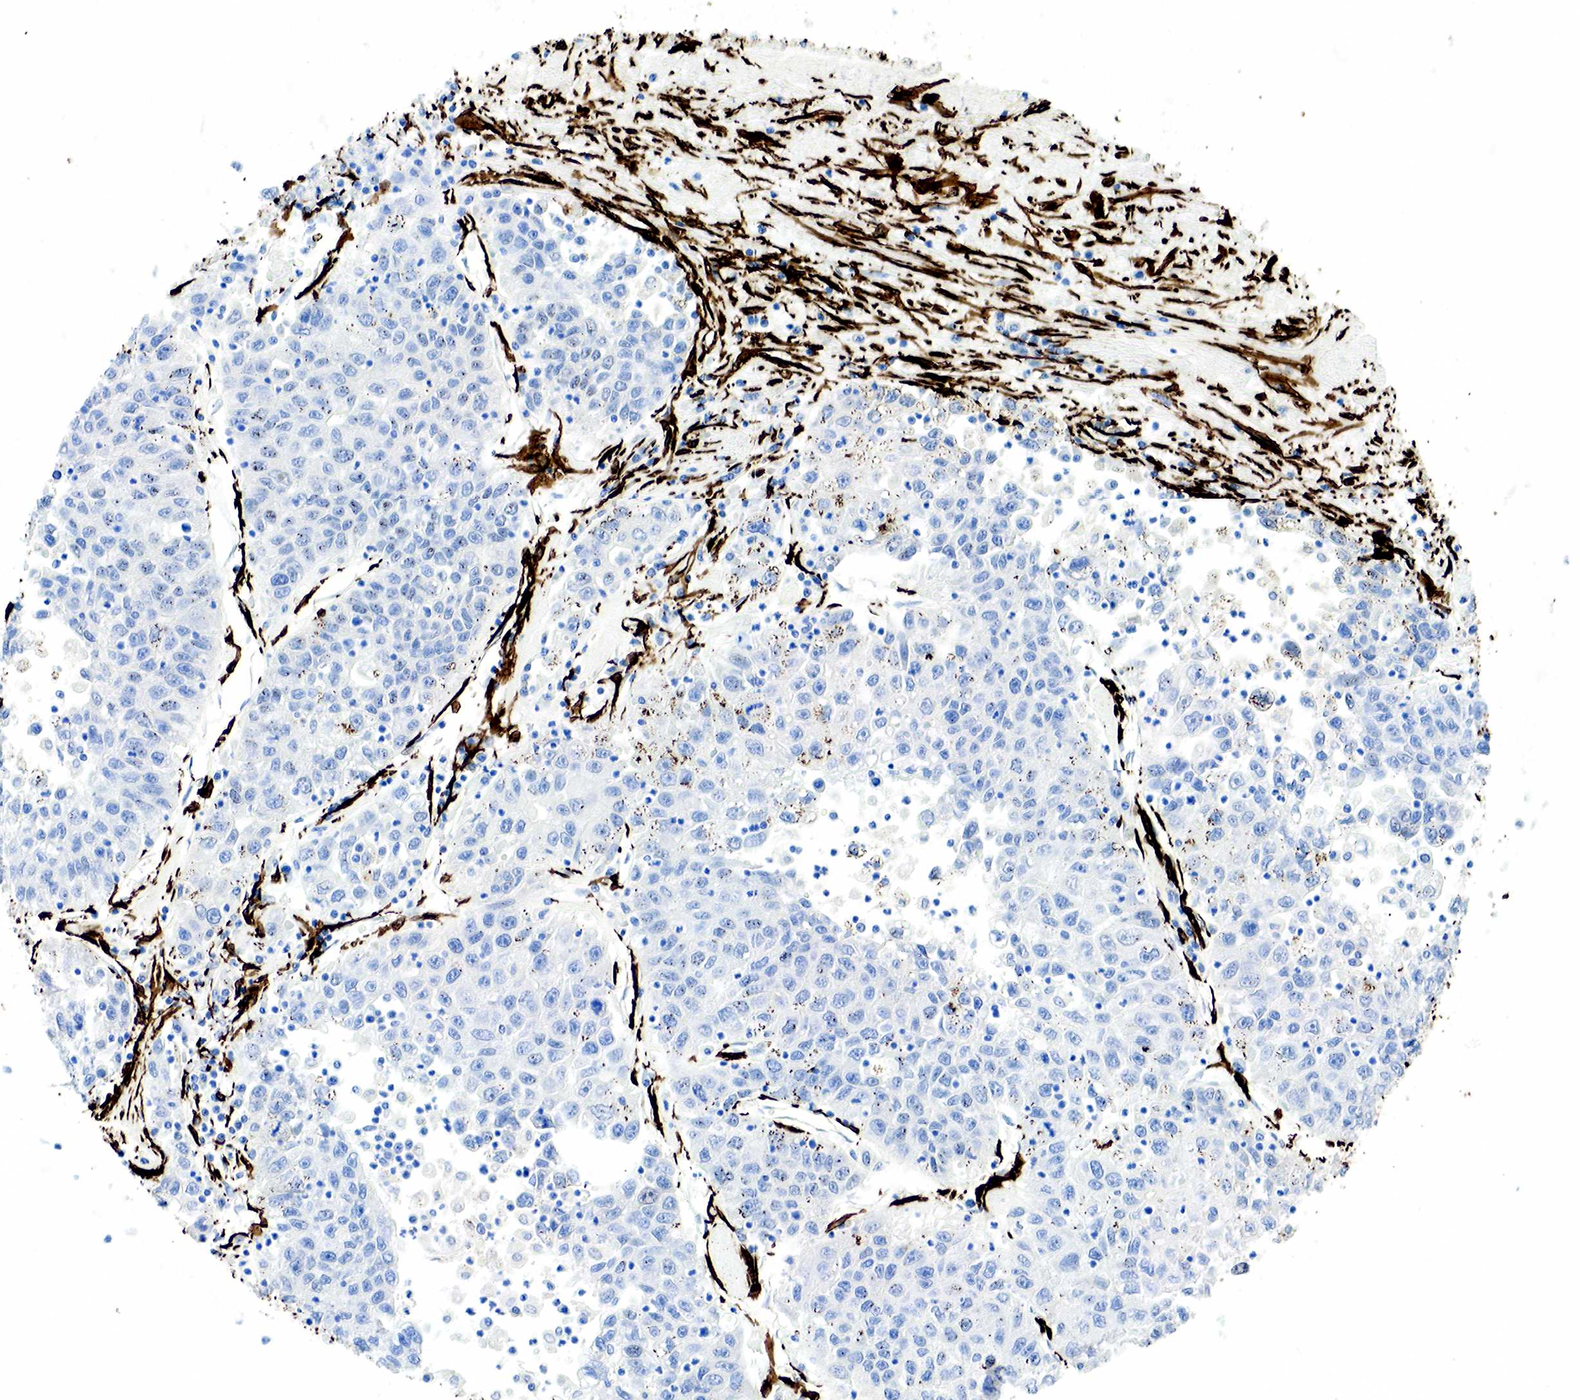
{"staining": {"intensity": "negative", "quantity": "none", "location": "none"}, "tissue": "liver cancer", "cell_type": "Tumor cells", "image_type": "cancer", "snomed": [{"axis": "morphology", "description": "Carcinoma, Hepatocellular, NOS"}, {"axis": "topography", "description": "Liver"}], "caption": "Histopathology image shows no significant protein expression in tumor cells of liver cancer.", "gene": "ACTA2", "patient": {"sex": "male", "age": 49}}